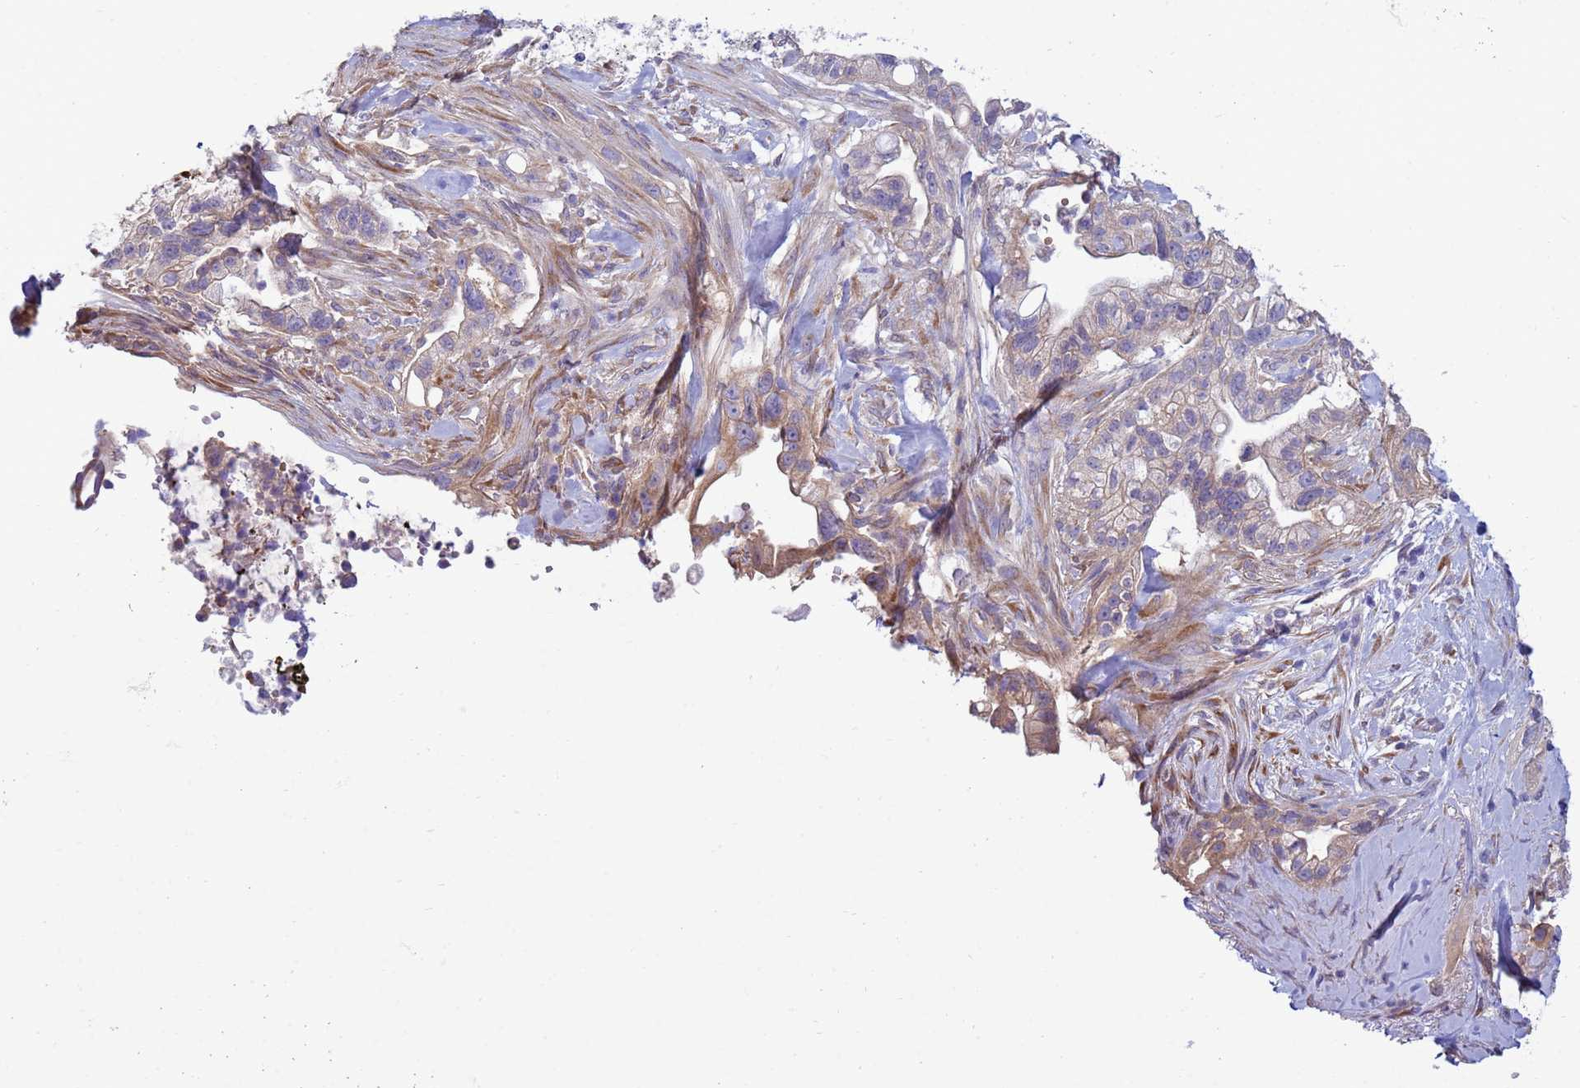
{"staining": {"intensity": "weak", "quantity": "25%-75%", "location": "cytoplasmic/membranous"}, "tissue": "pancreatic cancer", "cell_type": "Tumor cells", "image_type": "cancer", "snomed": [{"axis": "morphology", "description": "Adenocarcinoma, NOS"}, {"axis": "topography", "description": "Pancreas"}], "caption": "High-power microscopy captured an immunohistochemistry histopathology image of pancreatic cancer (adenocarcinoma), revealing weak cytoplasmic/membranous positivity in approximately 25%-75% of tumor cells.", "gene": "TRPC6", "patient": {"sex": "male", "age": 44}}